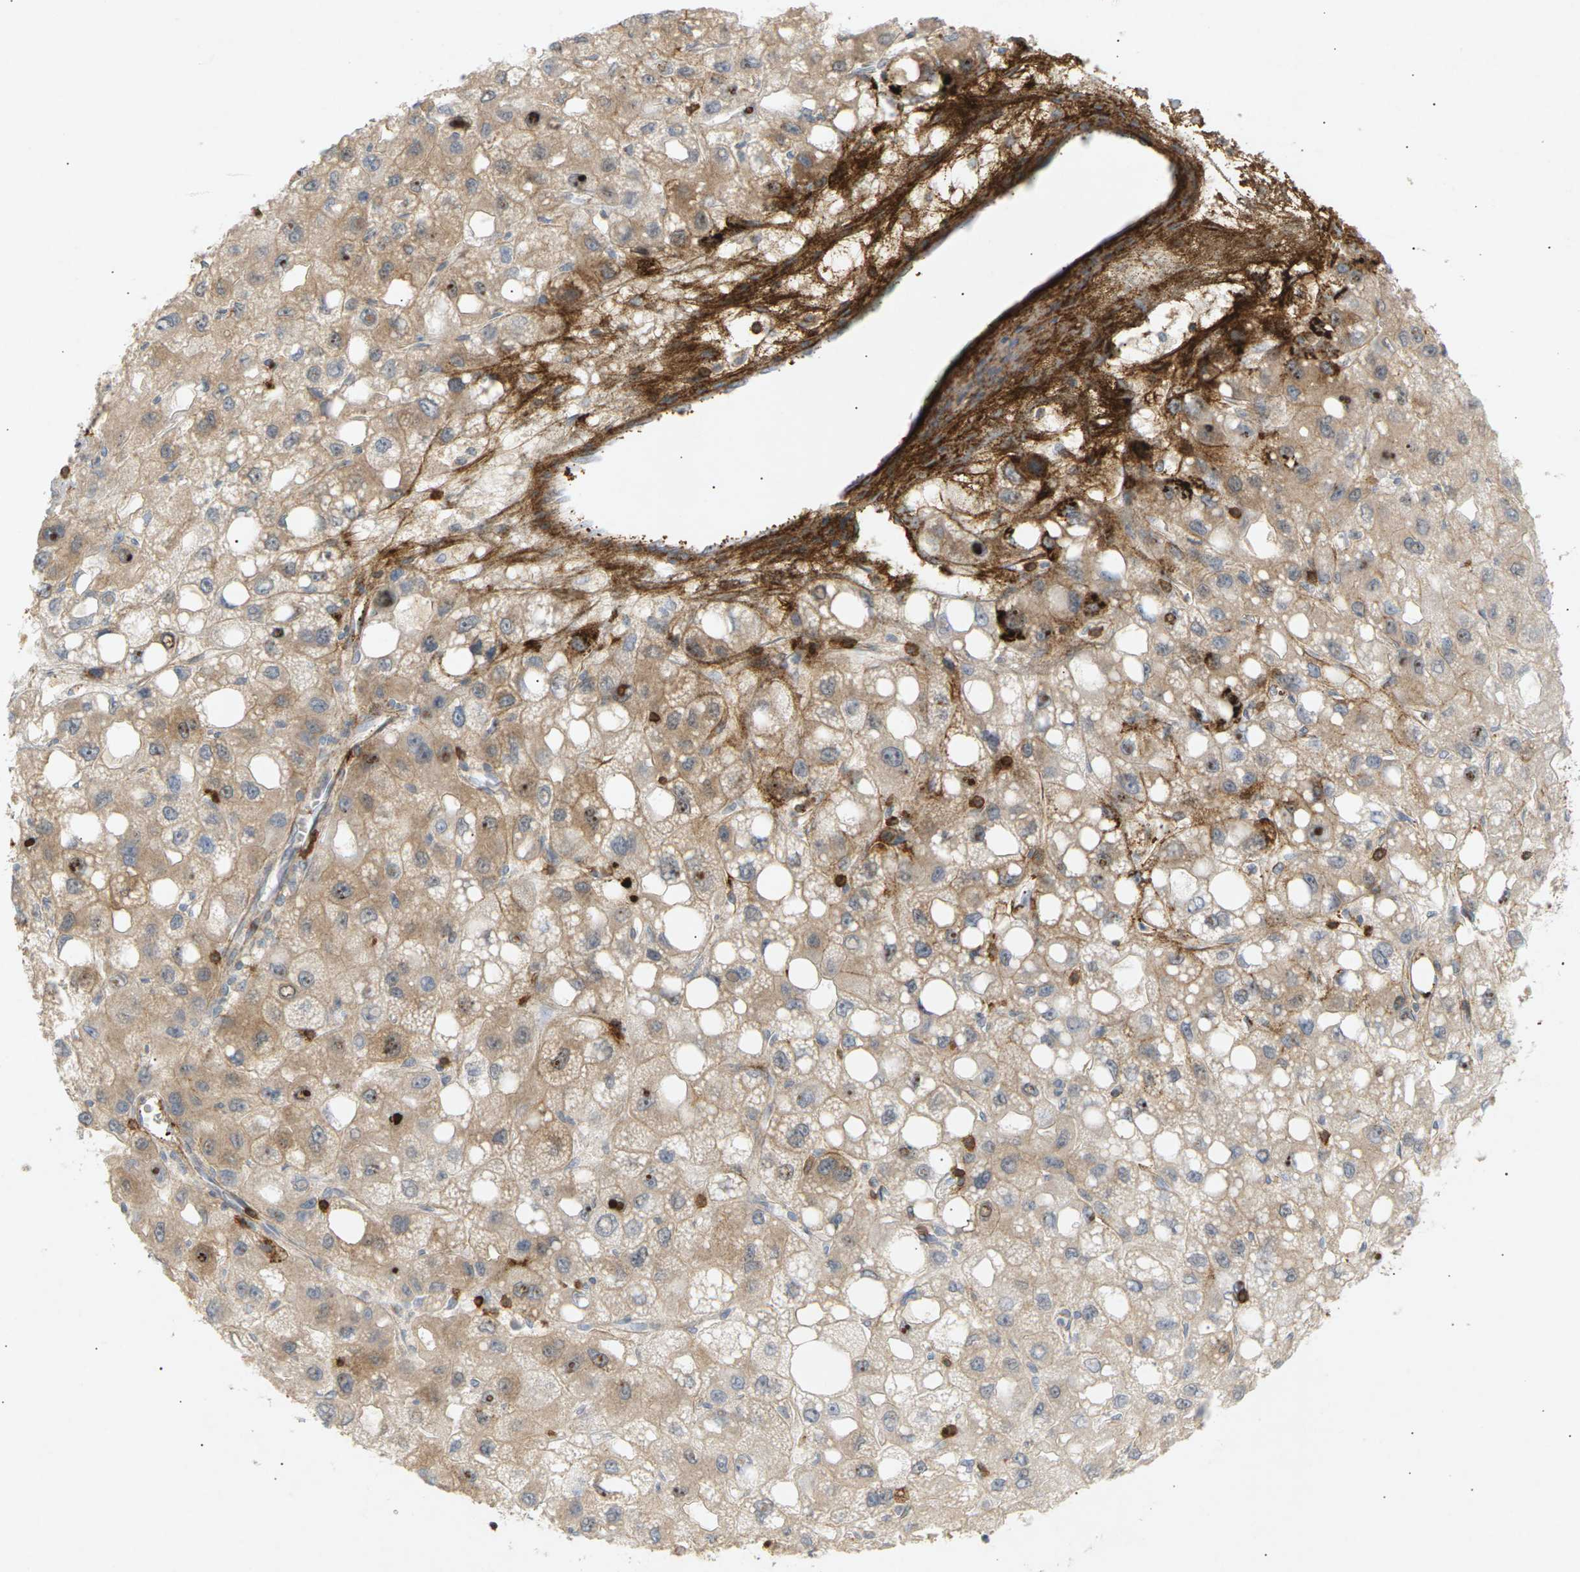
{"staining": {"intensity": "weak", "quantity": ">75%", "location": "cytoplasmic/membranous"}, "tissue": "liver cancer", "cell_type": "Tumor cells", "image_type": "cancer", "snomed": [{"axis": "morphology", "description": "Carcinoma, Hepatocellular, NOS"}, {"axis": "topography", "description": "Liver"}], "caption": "A photomicrograph of hepatocellular carcinoma (liver) stained for a protein demonstrates weak cytoplasmic/membranous brown staining in tumor cells. Immunohistochemistry stains the protein in brown and the nuclei are stained blue.", "gene": "LIME1", "patient": {"sex": "male", "age": 55}}